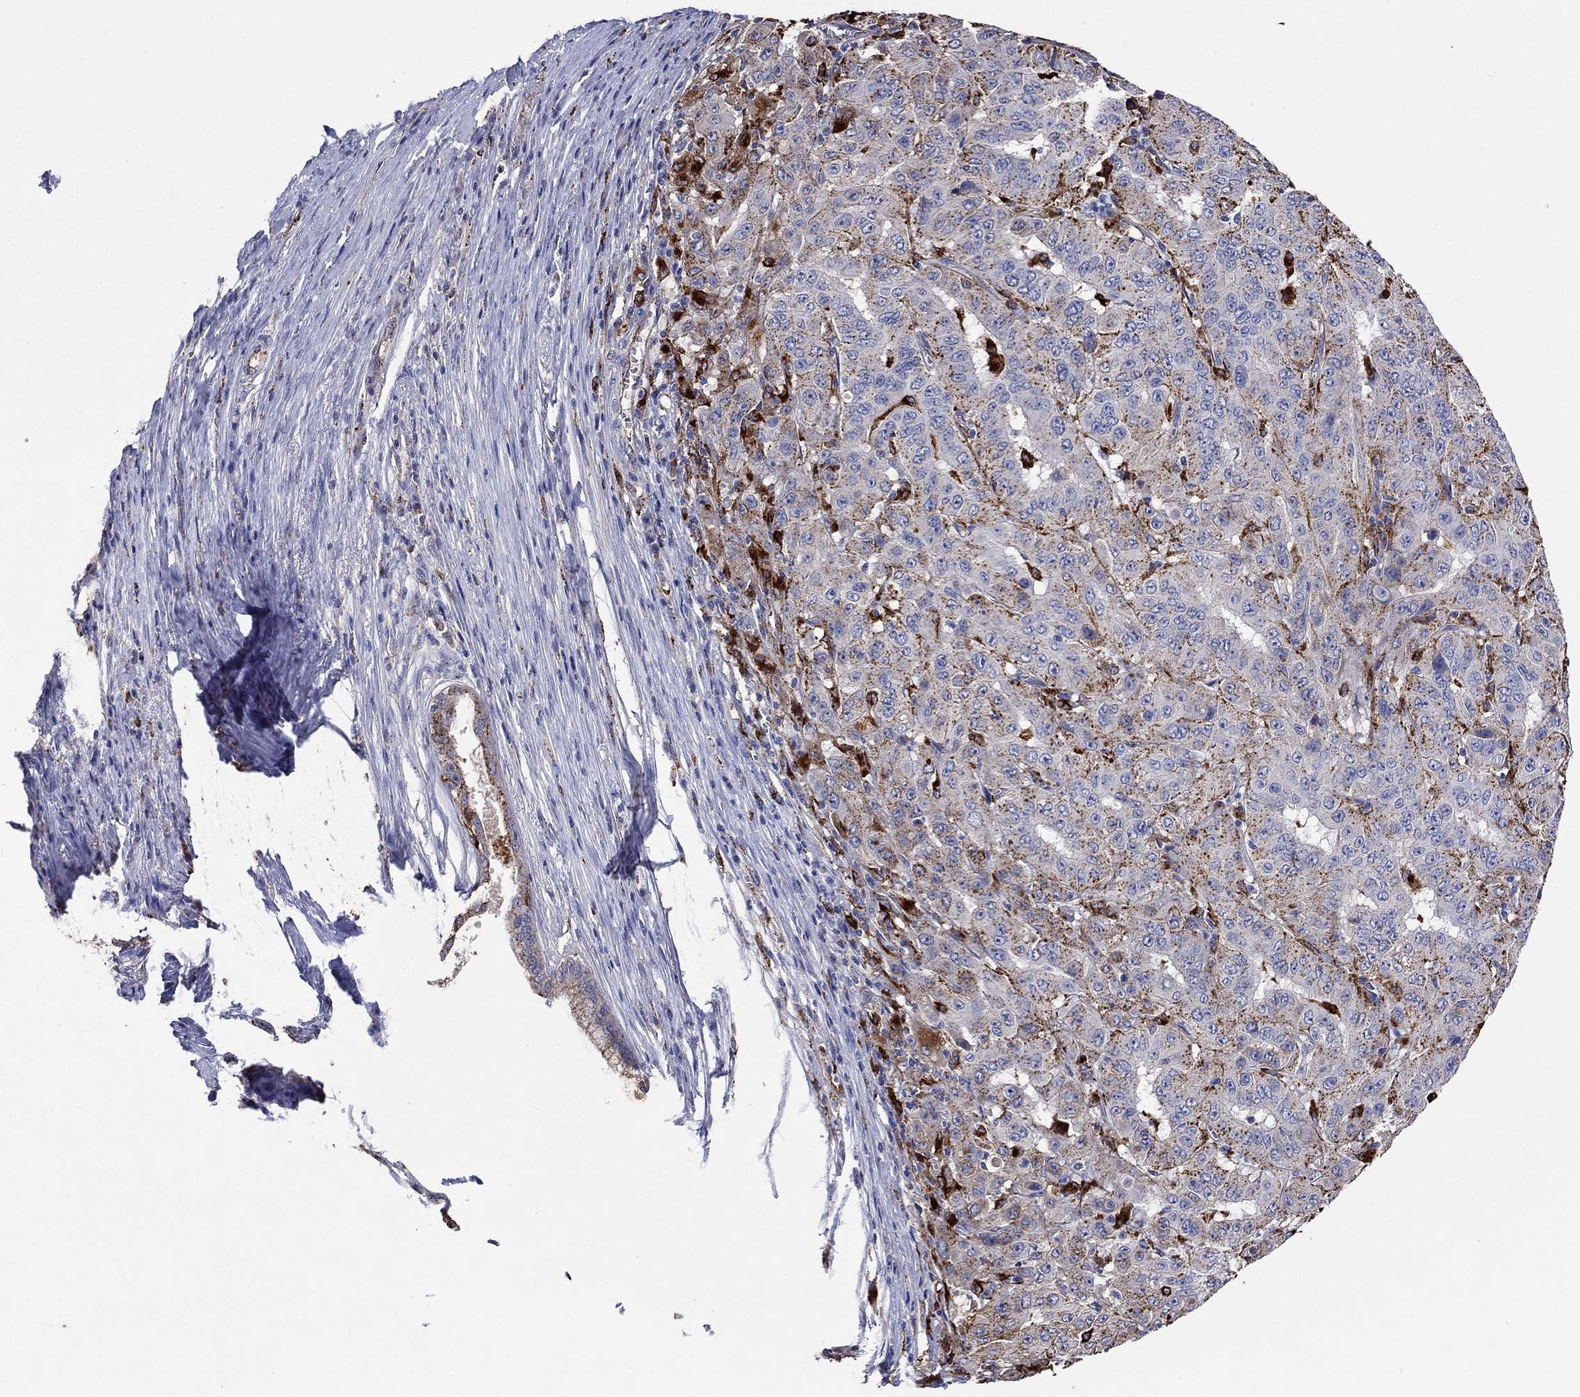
{"staining": {"intensity": "moderate", "quantity": "<25%", "location": "cytoplasmic/membranous"}, "tissue": "pancreatic cancer", "cell_type": "Tumor cells", "image_type": "cancer", "snomed": [{"axis": "morphology", "description": "Adenocarcinoma, NOS"}, {"axis": "topography", "description": "Pancreas"}], "caption": "Approximately <25% of tumor cells in adenocarcinoma (pancreatic) show moderate cytoplasmic/membranous protein positivity as visualized by brown immunohistochemical staining.", "gene": "CTSB", "patient": {"sex": "male", "age": 63}}